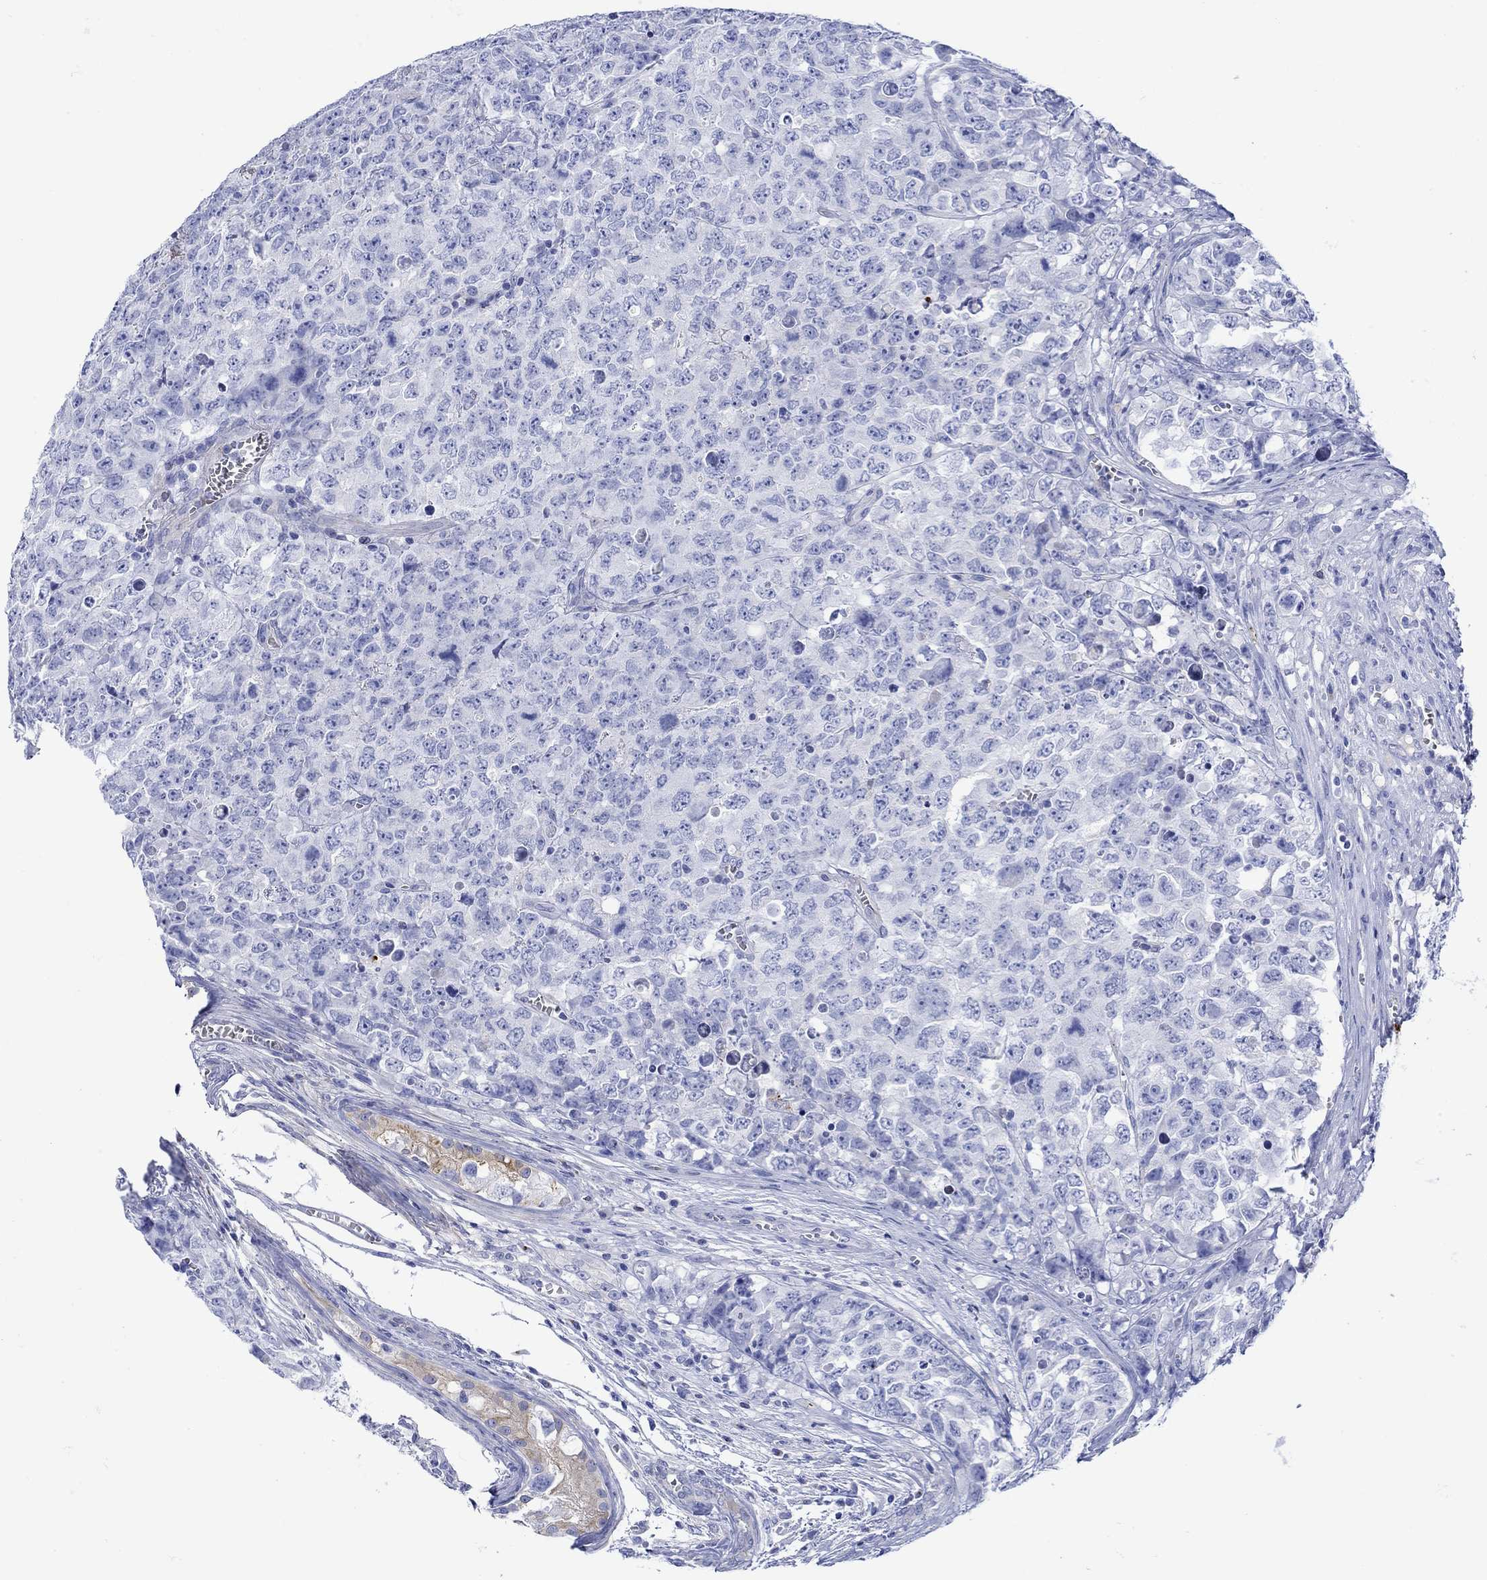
{"staining": {"intensity": "negative", "quantity": "none", "location": "none"}, "tissue": "testis cancer", "cell_type": "Tumor cells", "image_type": "cancer", "snomed": [{"axis": "morphology", "description": "Carcinoma, Embryonal, NOS"}, {"axis": "topography", "description": "Testis"}], "caption": "Protein analysis of testis cancer (embryonal carcinoma) demonstrates no significant expression in tumor cells.", "gene": "ANKMY1", "patient": {"sex": "male", "age": 23}}